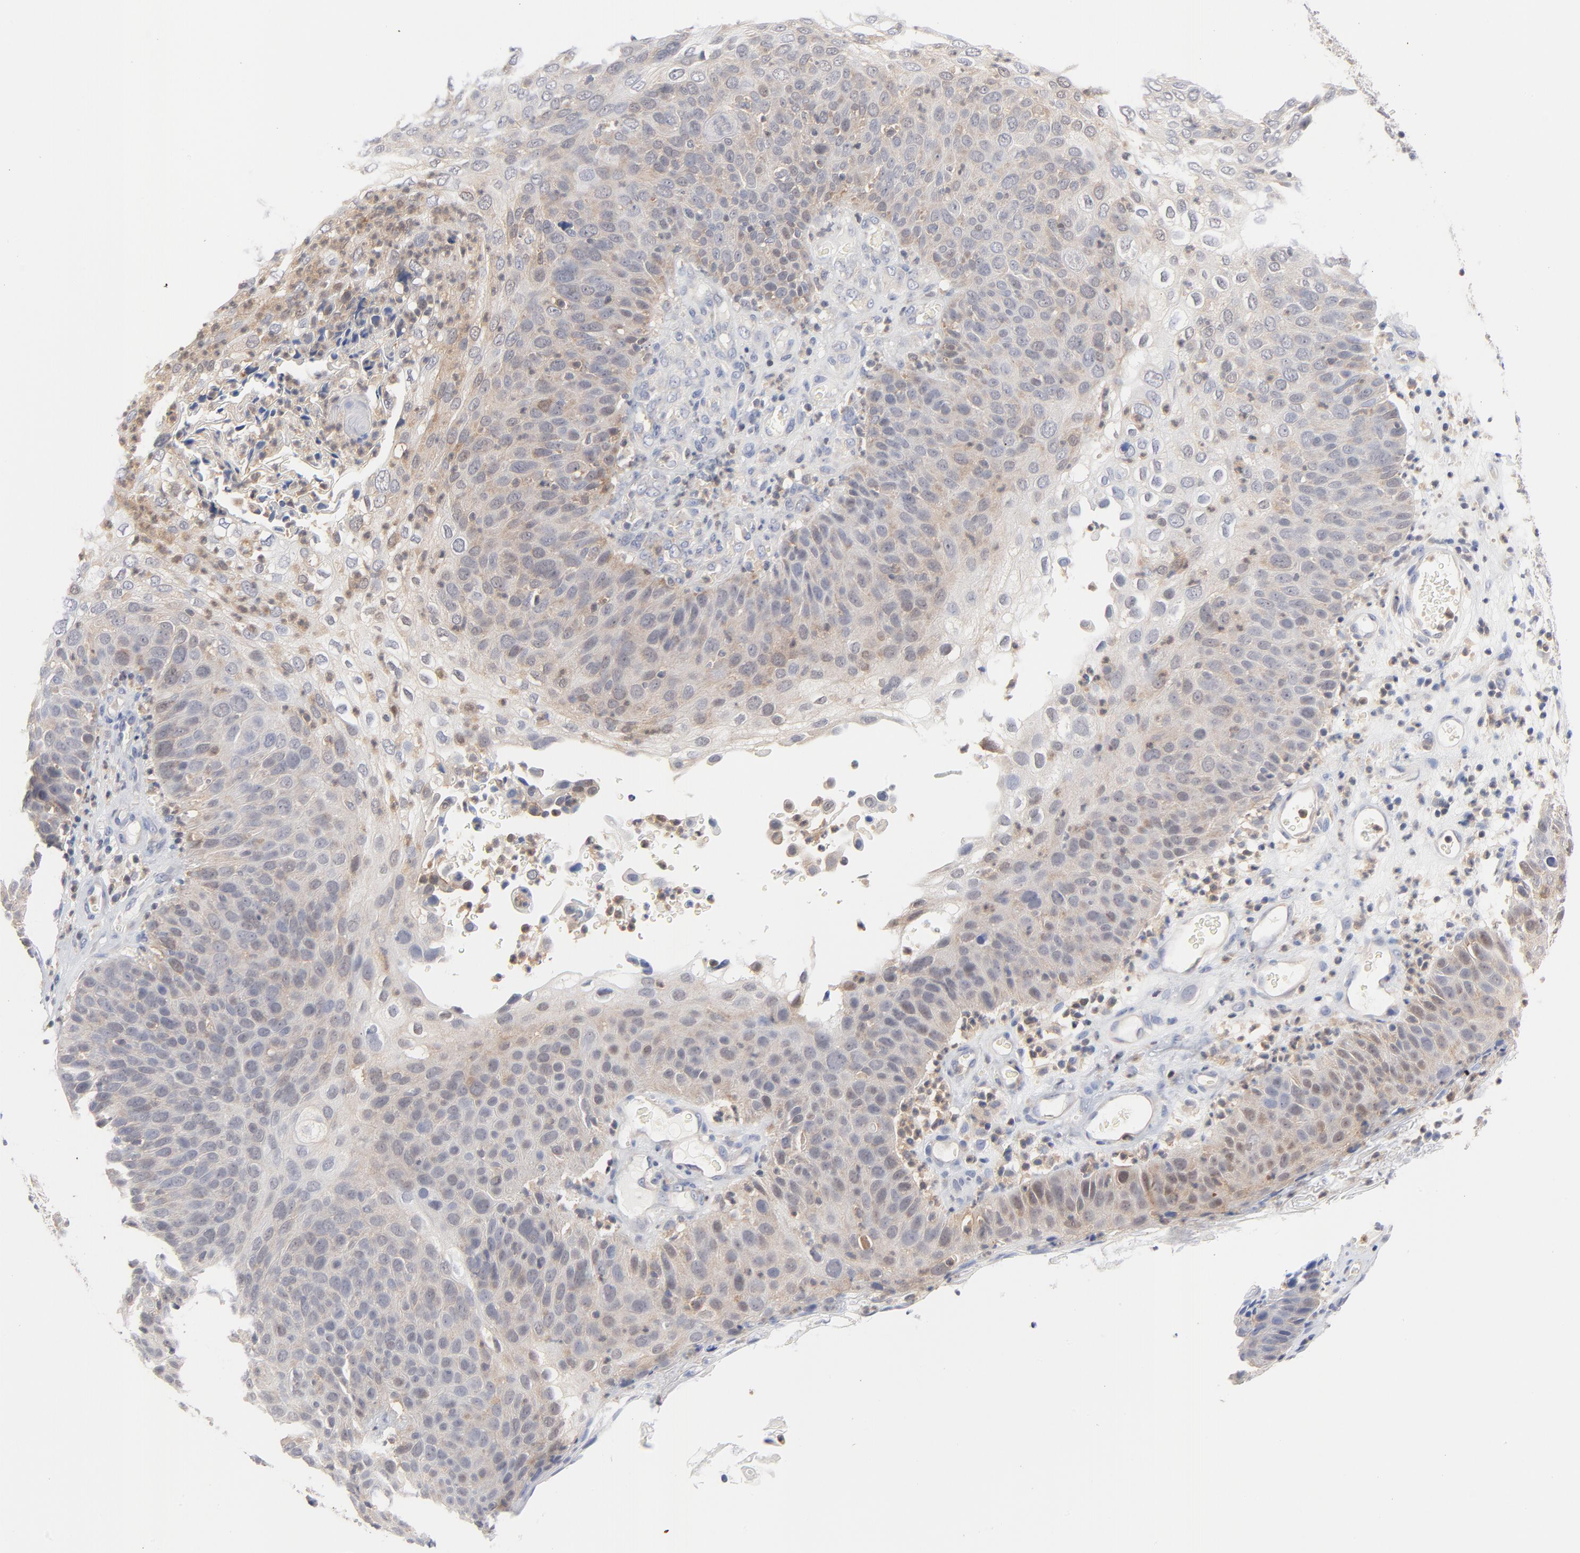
{"staining": {"intensity": "weak", "quantity": "25%-75%", "location": "cytoplasmic/membranous"}, "tissue": "skin cancer", "cell_type": "Tumor cells", "image_type": "cancer", "snomed": [{"axis": "morphology", "description": "Squamous cell carcinoma, NOS"}, {"axis": "topography", "description": "Skin"}], "caption": "A high-resolution image shows IHC staining of skin squamous cell carcinoma, which demonstrates weak cytoplasmic/membranous positivity in approximately 25%-75% of tumor cells. Nuclei are stained in blue.", "gene": "CAB39L", "patient": {"sex": "male", "age": 87}}